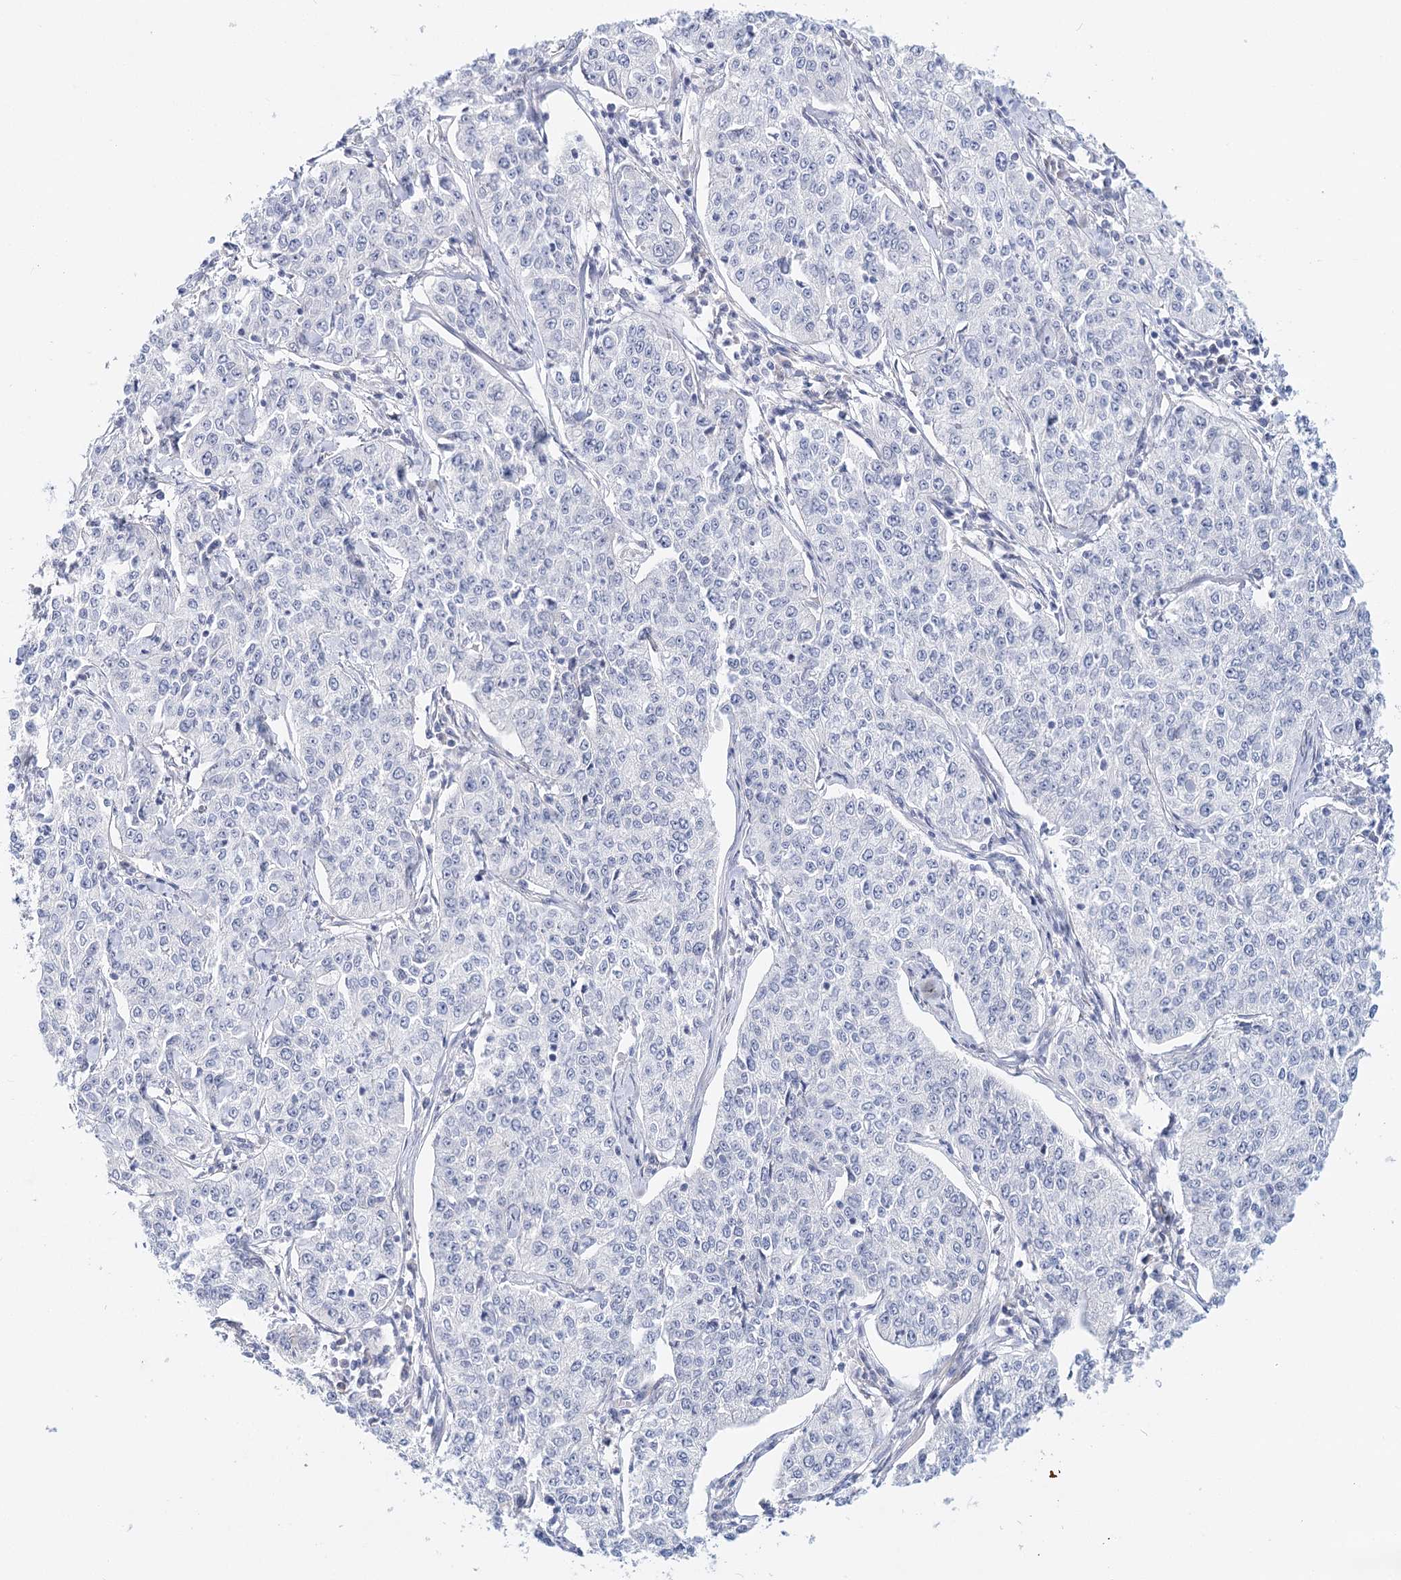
{"staining": {"intensity": "negative", "quantity": "none", "location": "none"}, "tissue": "cervical cancer", "cell_type": "Tumor cells", "image_type": "cancer", "snomed": [{"axis": "morphology", "description": "Squamous cell carcinoma, NOS"}, {"axis": "topography", "description": "Cervix"}], "caption": "This is an IHC photomicrograph of squamous cell carcinoma (cervical). There is no staining in tumor cells.", "gene": "TEX12", "patient": {"sex": "female", "age": 35}}